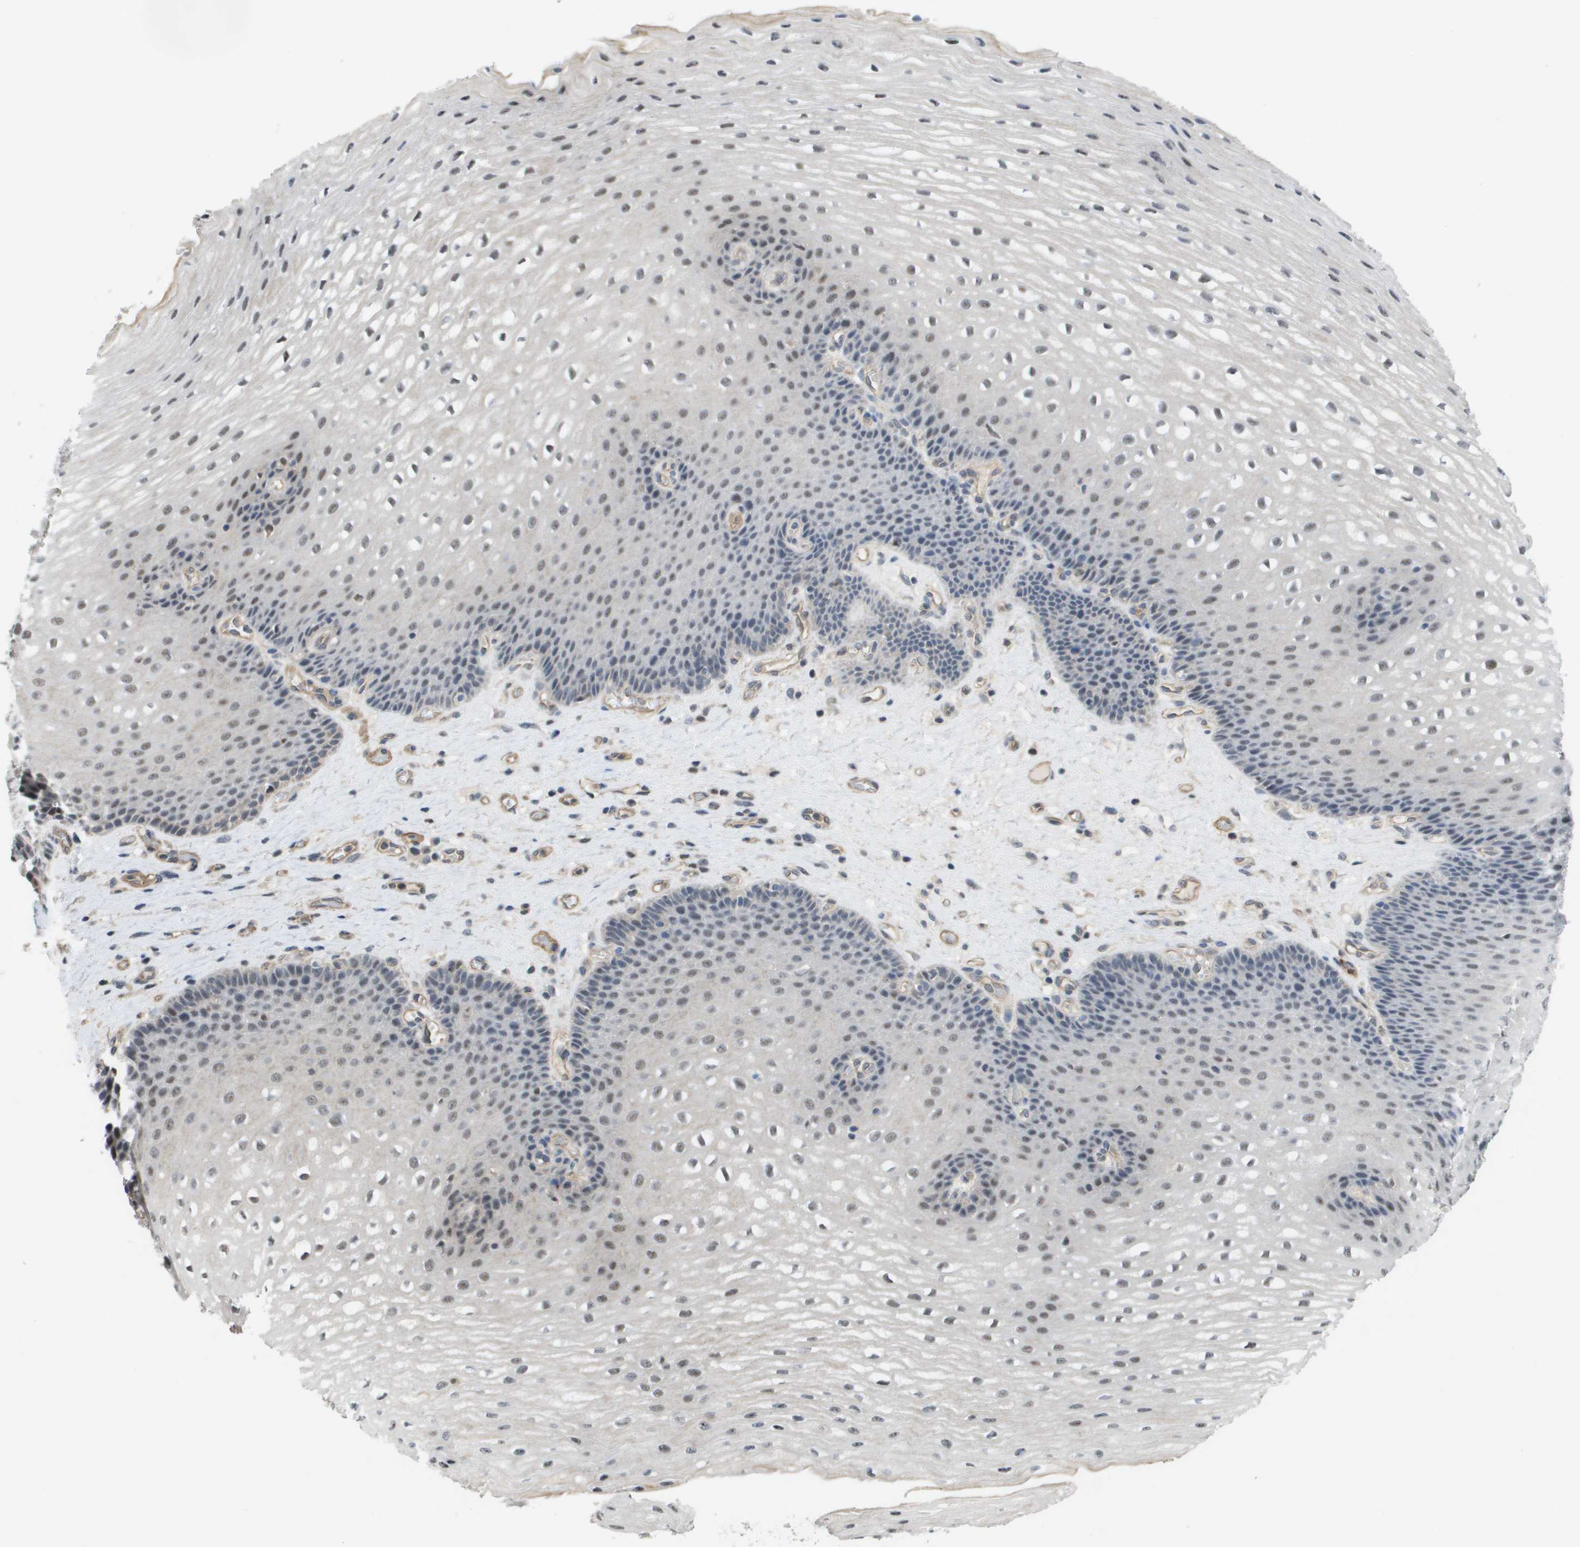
{"staining": {"intensity": "weak", "quantity": "25%-75%", "location": "nuclear"}, "tissue": "esophagus", "cell_type": "Squamous epithelial cells", "image_type": "normal", "snomed": [{"axis": "morphology", "description": "Normal tissue, NOS"}, {"axis": "topography", "description": "Esophagus"}], "caption": "Brown immunohistochemical staining in benign esophagus reveals weak nuclear positivity in about 25%-75% of squamous epithelial cells. (brown staining indicates protein expression, while blue staining denotes nuclei).", "gene": "RNF112", "patient": {"sex": "male", "age": 48}}